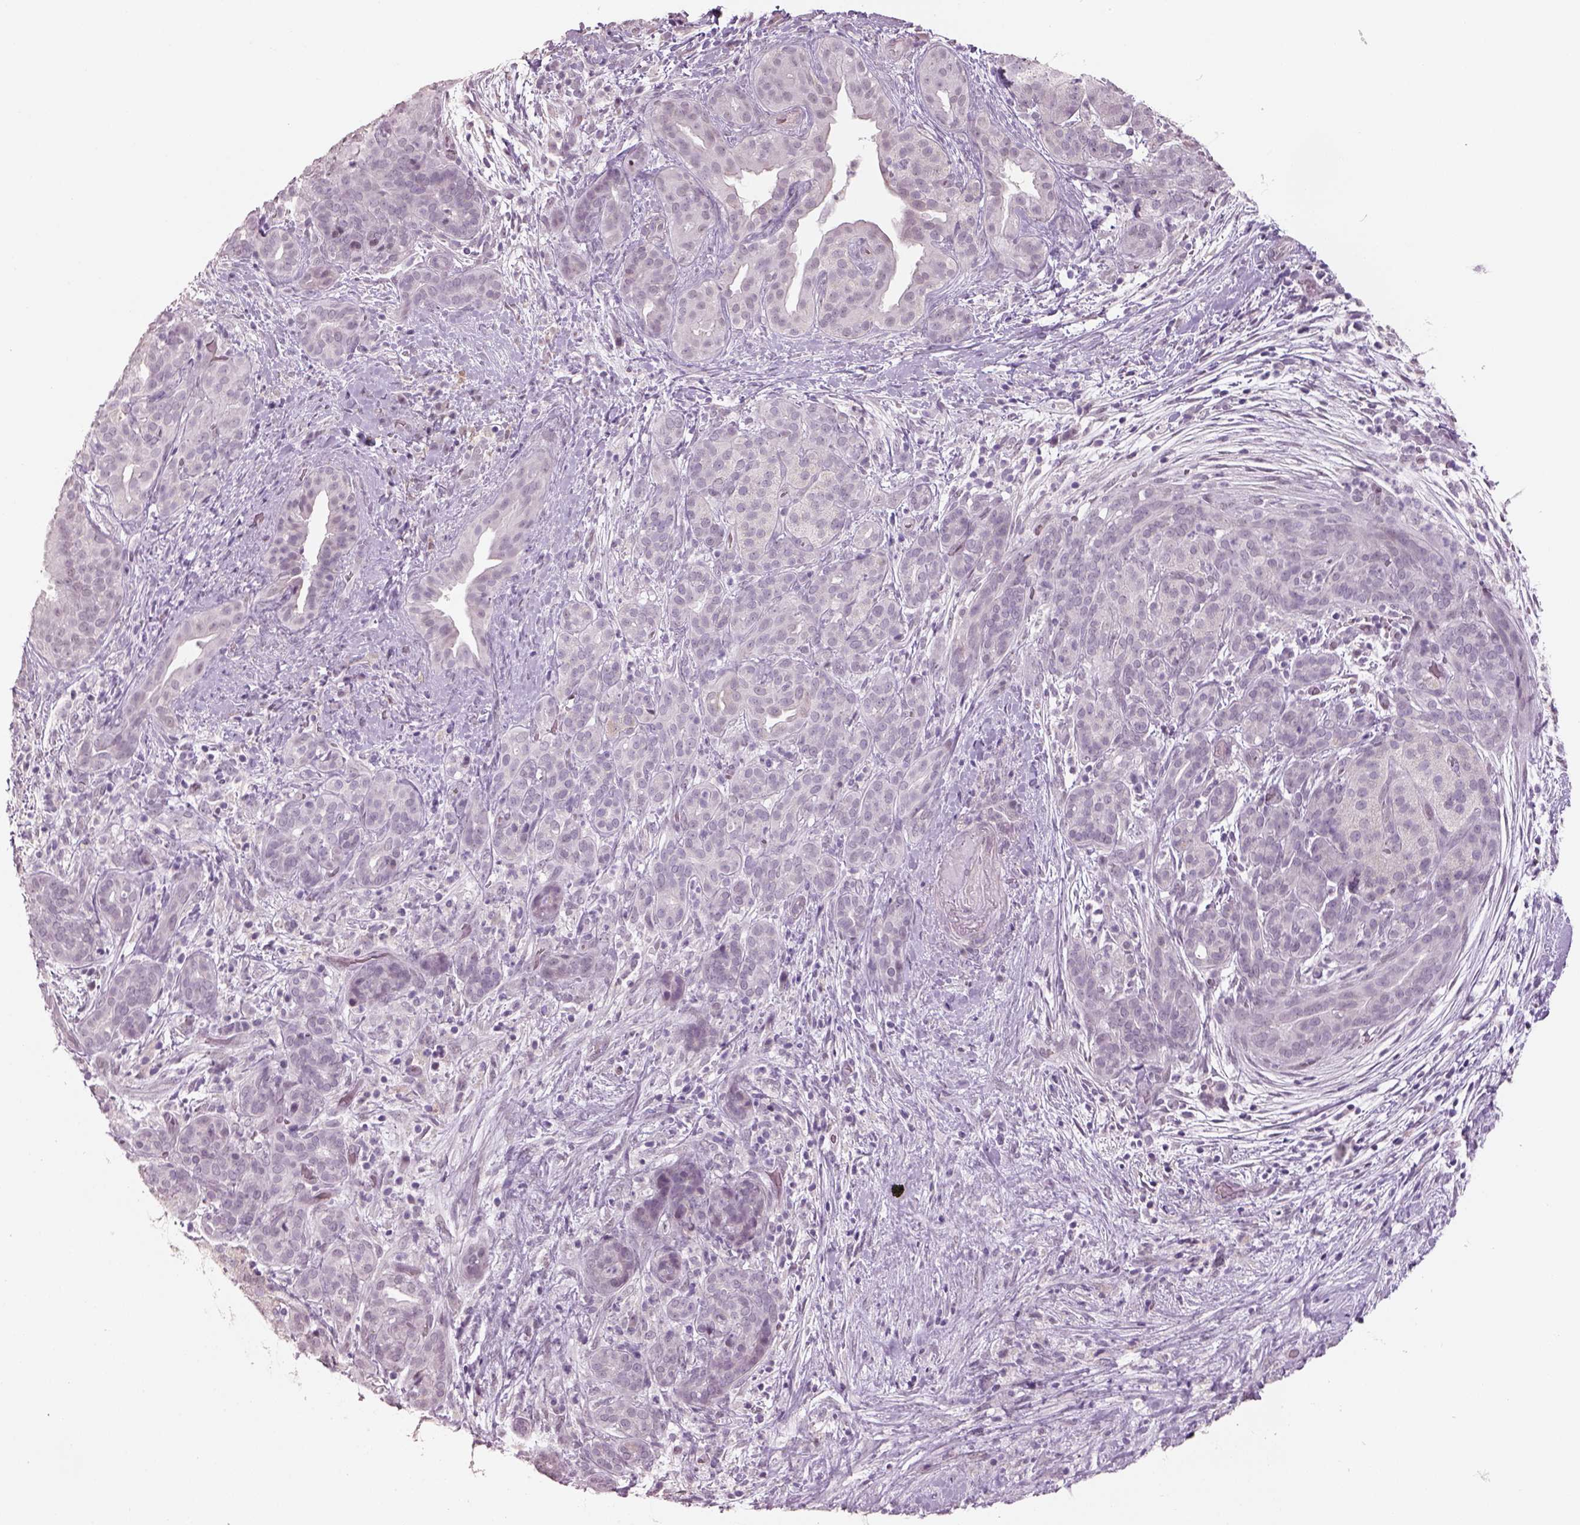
{"staining": {"intensity": "negative", "quantity": "none", "location": "none"}, "tissue": "pancreatic cancer", "cell_type": "Tumor cells", "image_type": "cancer", "snomed": [{"axis": "morphology", "description": "Adenocarcinoma, NOS"}, {"axis": "topography", "description": "Pancreas"}], "caption": "Immunohistochemical staining of human pancreatic adenocarcinoma shows no significant positivity in tumor cells. (Stains: DAB (3,3'-diaminobenzidine) immunohistochemistry with hematoxylin counter stain, Microscopy: brightfield microscopy at high magnification).", "gene": "NAT8", "patient": {"sex": "male", "age": 44}}